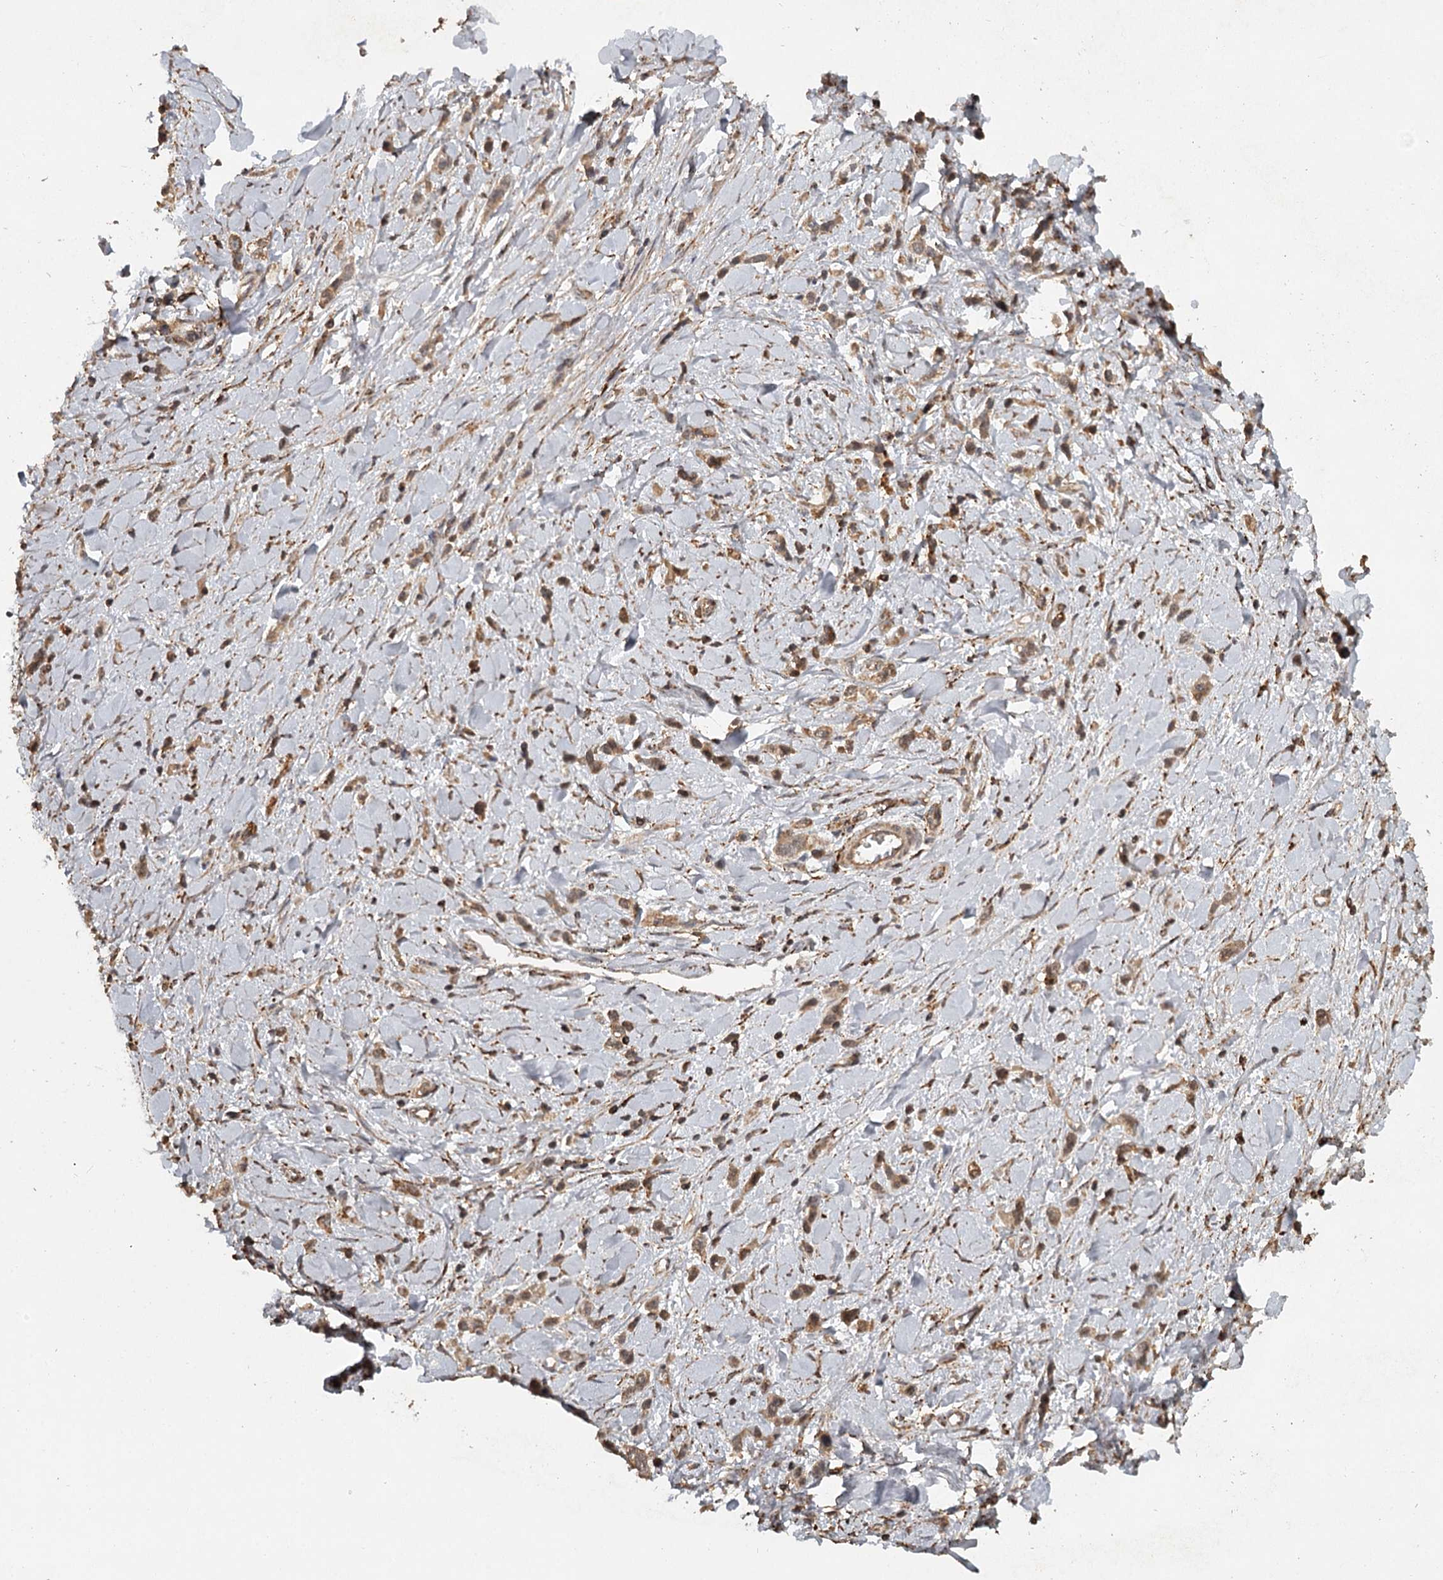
{"staining": {"intensity": "weak", "quantity": ">75%", "location": "cytoplasmic/membranous"}, "tissue": "stomach cancer", "cell_type": "Tumor cells", "image_type": "cancer", "snomed": [{"axis": "morphology", "description": "Normal tissue, NOS"}, {"axis": "morphology", "description": "Adenocarcinoma, NOS"}, {"axis": "topography", "description": "Stomach, upper"}, {"axis": "topography", "description": "Stomach"}], "caption": "High-magnification brightfield microscopy of adenocarcinoma (stomach) stained with DAB (brown) and counterstained with hematoxylin (blue). tumor cells exhibit weak cytoplasmic/membranous positivity is identified in approximately>75% of cells. Nuclei are stained in blue.", "gene": "FAXC", "patient": {"sex": "female", "age": 65}}